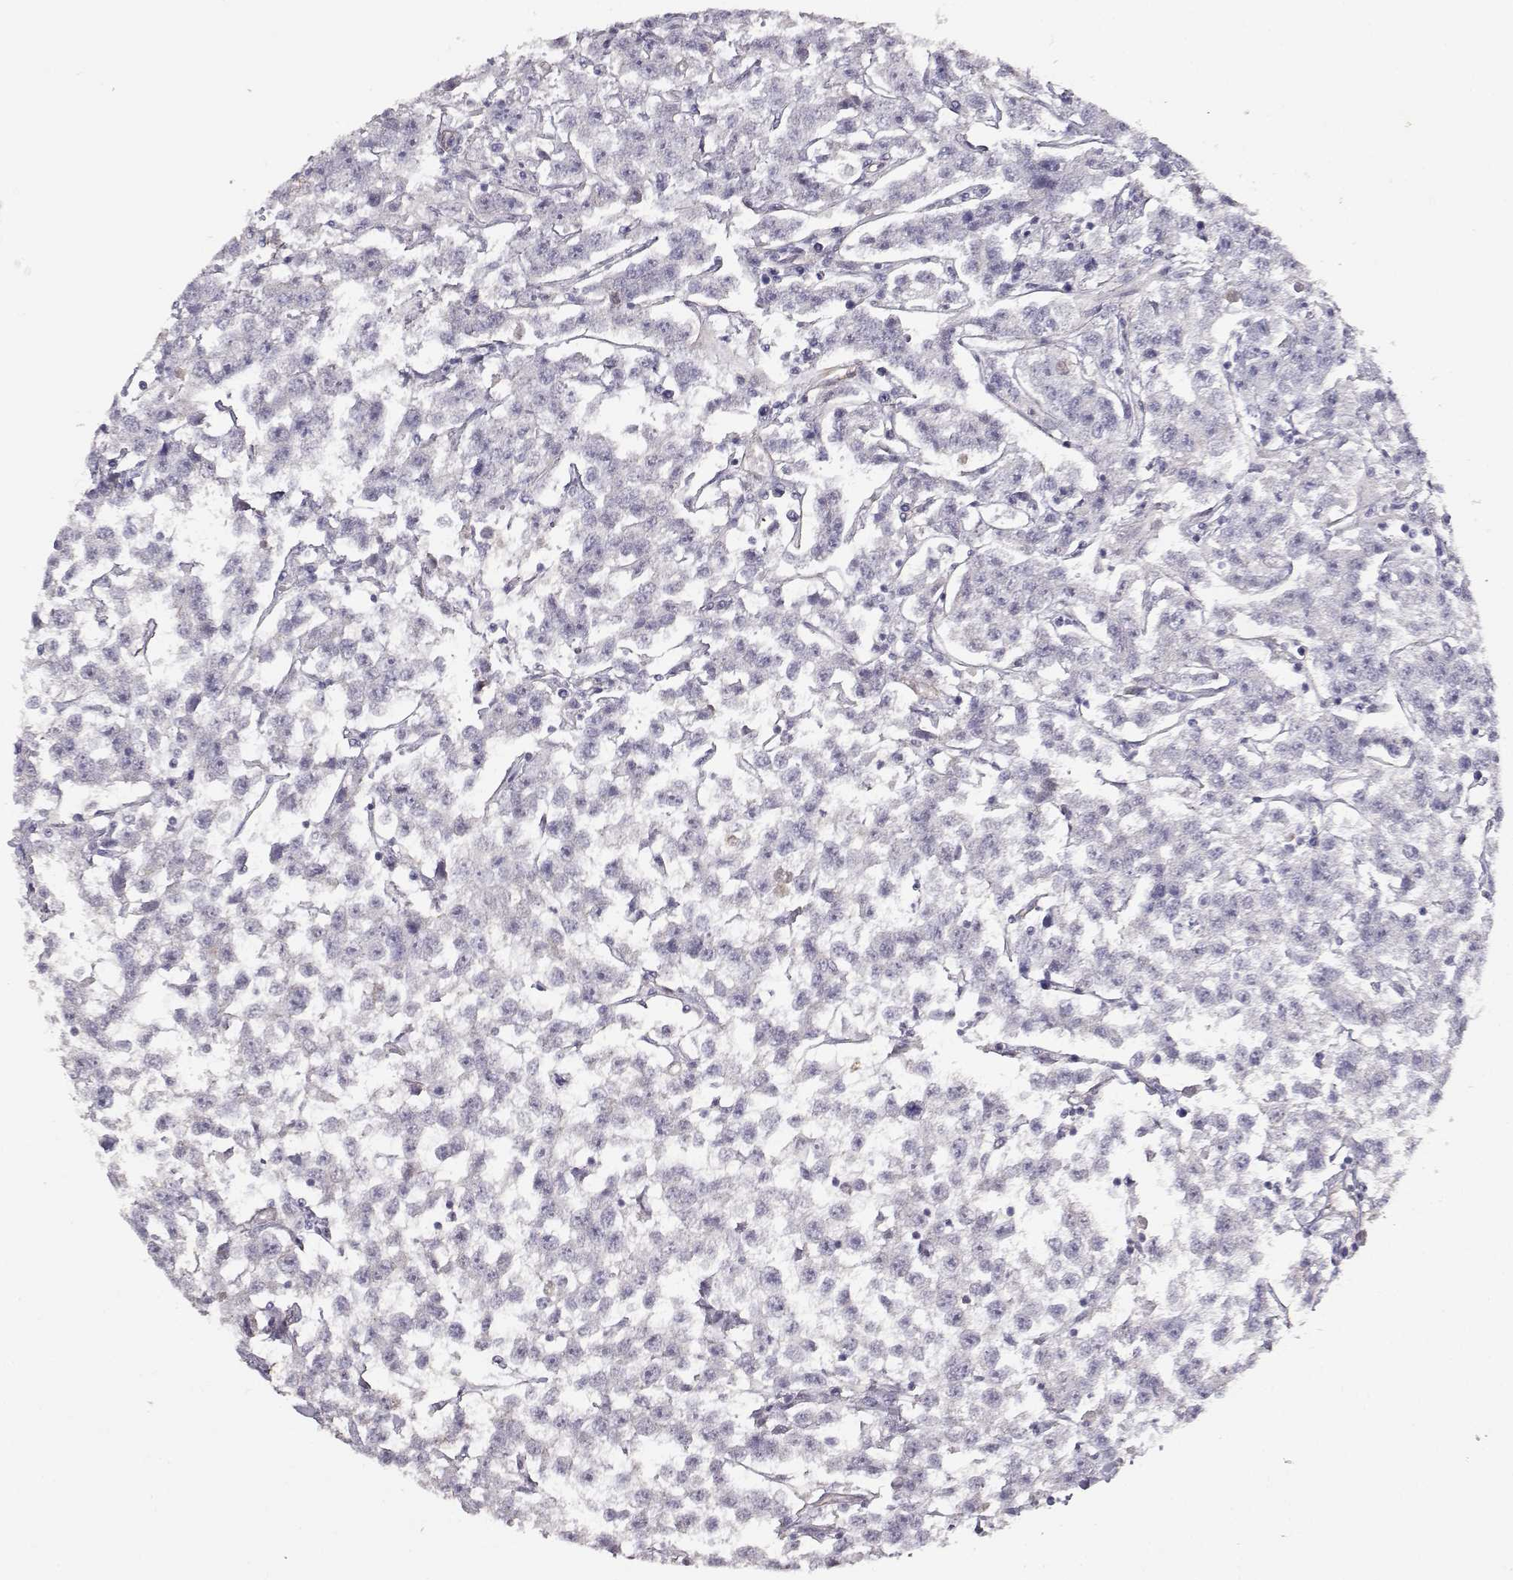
{"staining": {"intensity": "negative", "quantity": "none", "location": "none"}, "tissue": "testis cancer", "cell_type": "Tumor cells", "image_type": "cancer", "snomed": [{"axis": "morphology", "description": "Seminoma, NOS"}, {"axis": "topography", "description": "Testis"}], "caption": "DAB immunohistochemical staining of testis seminoma shows no significant expression in tumor cells.", "gene": "LAMA5", "patient": {"sex": "male", "age": 59}}